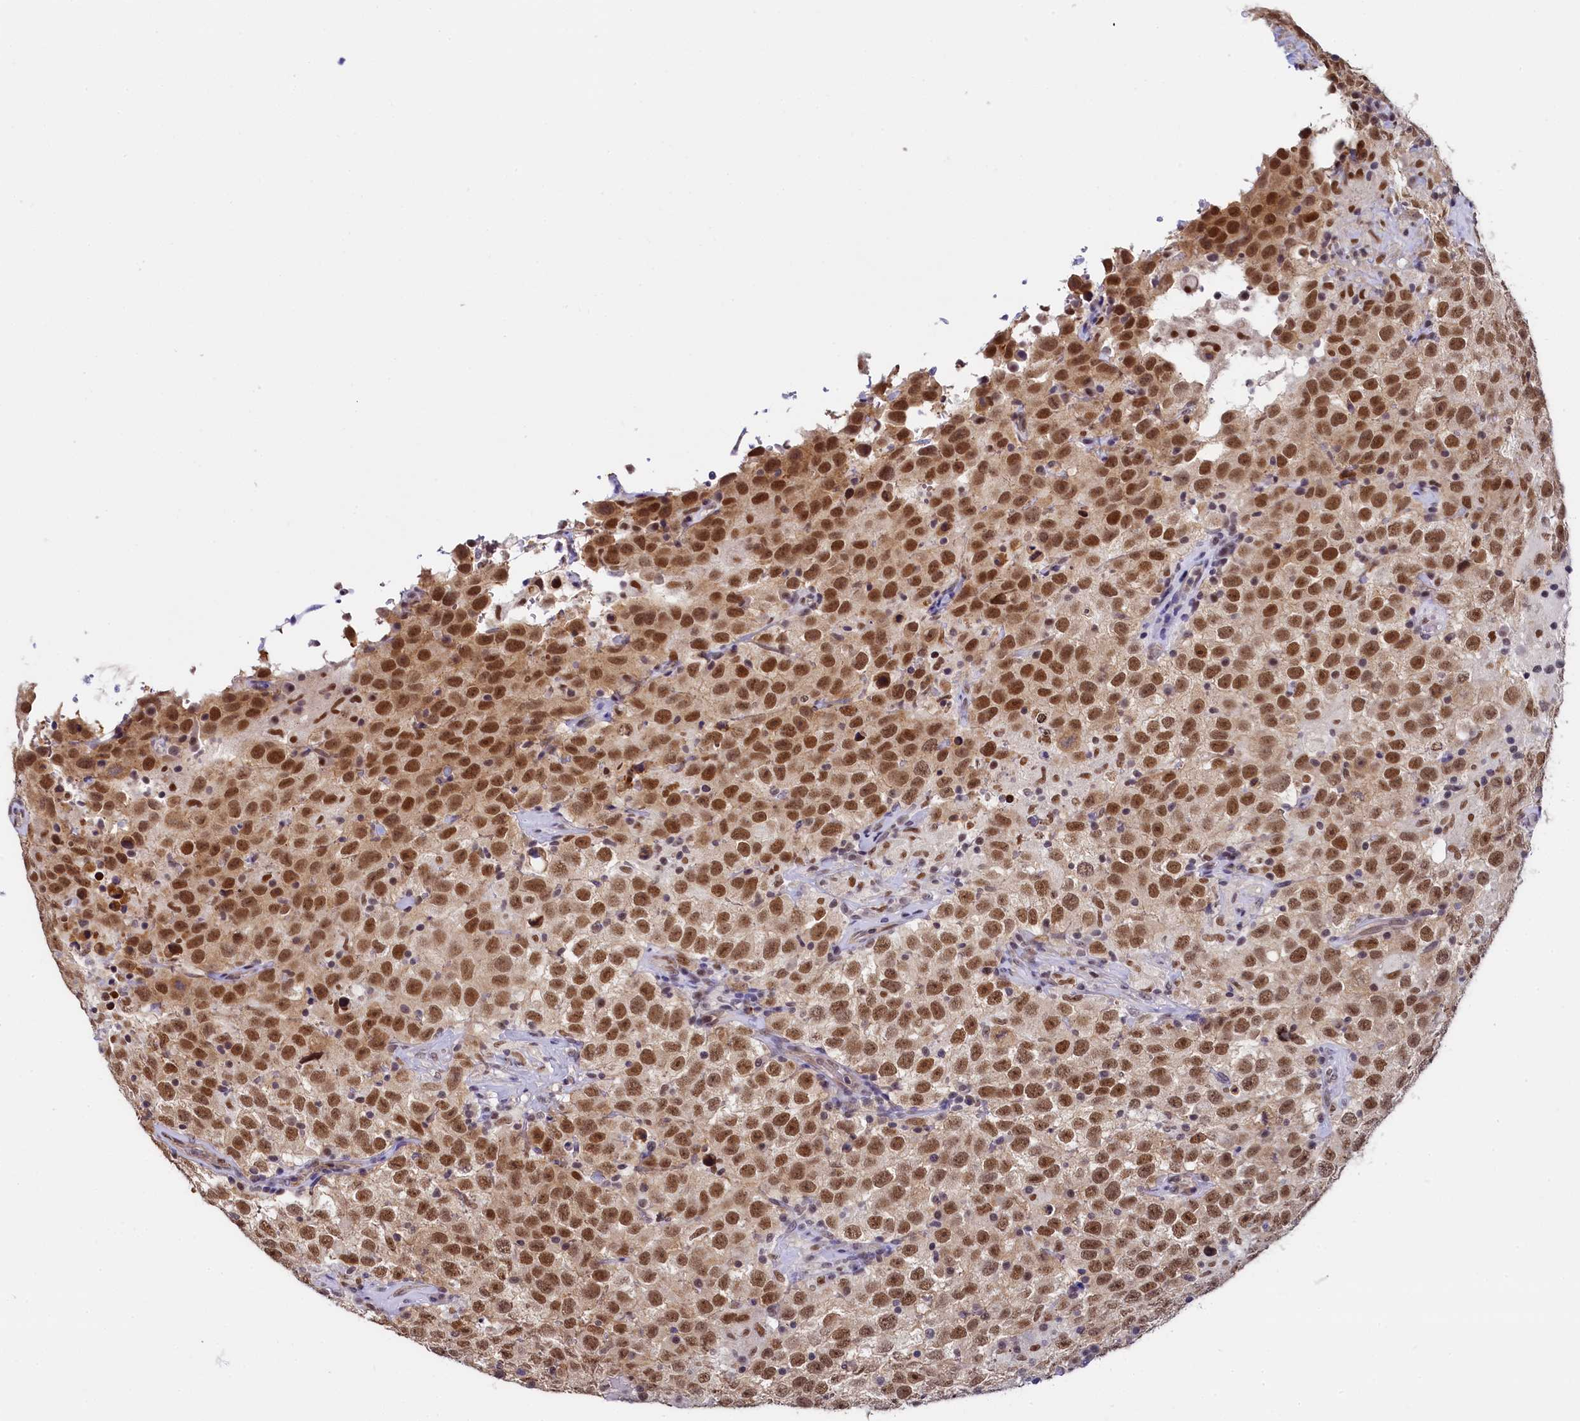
{"staining": {"intensity": "strong", "quantity": ">75%", "location": "nuclear"}, "tissue": "testis cancer", "cell_type": "Tumor cells", "image_type": "cancer", "snomed": [{"axis": "morphology", "description": "Seminoma, NOS"}, {"axis": "topography", "description": "Testis"}], "caption": "Seminoma (testis) stained with a protein marker displays strong staining in tumor cells.", "gene": "INTS14", "patient": {"sex": "male", "age": 41}}